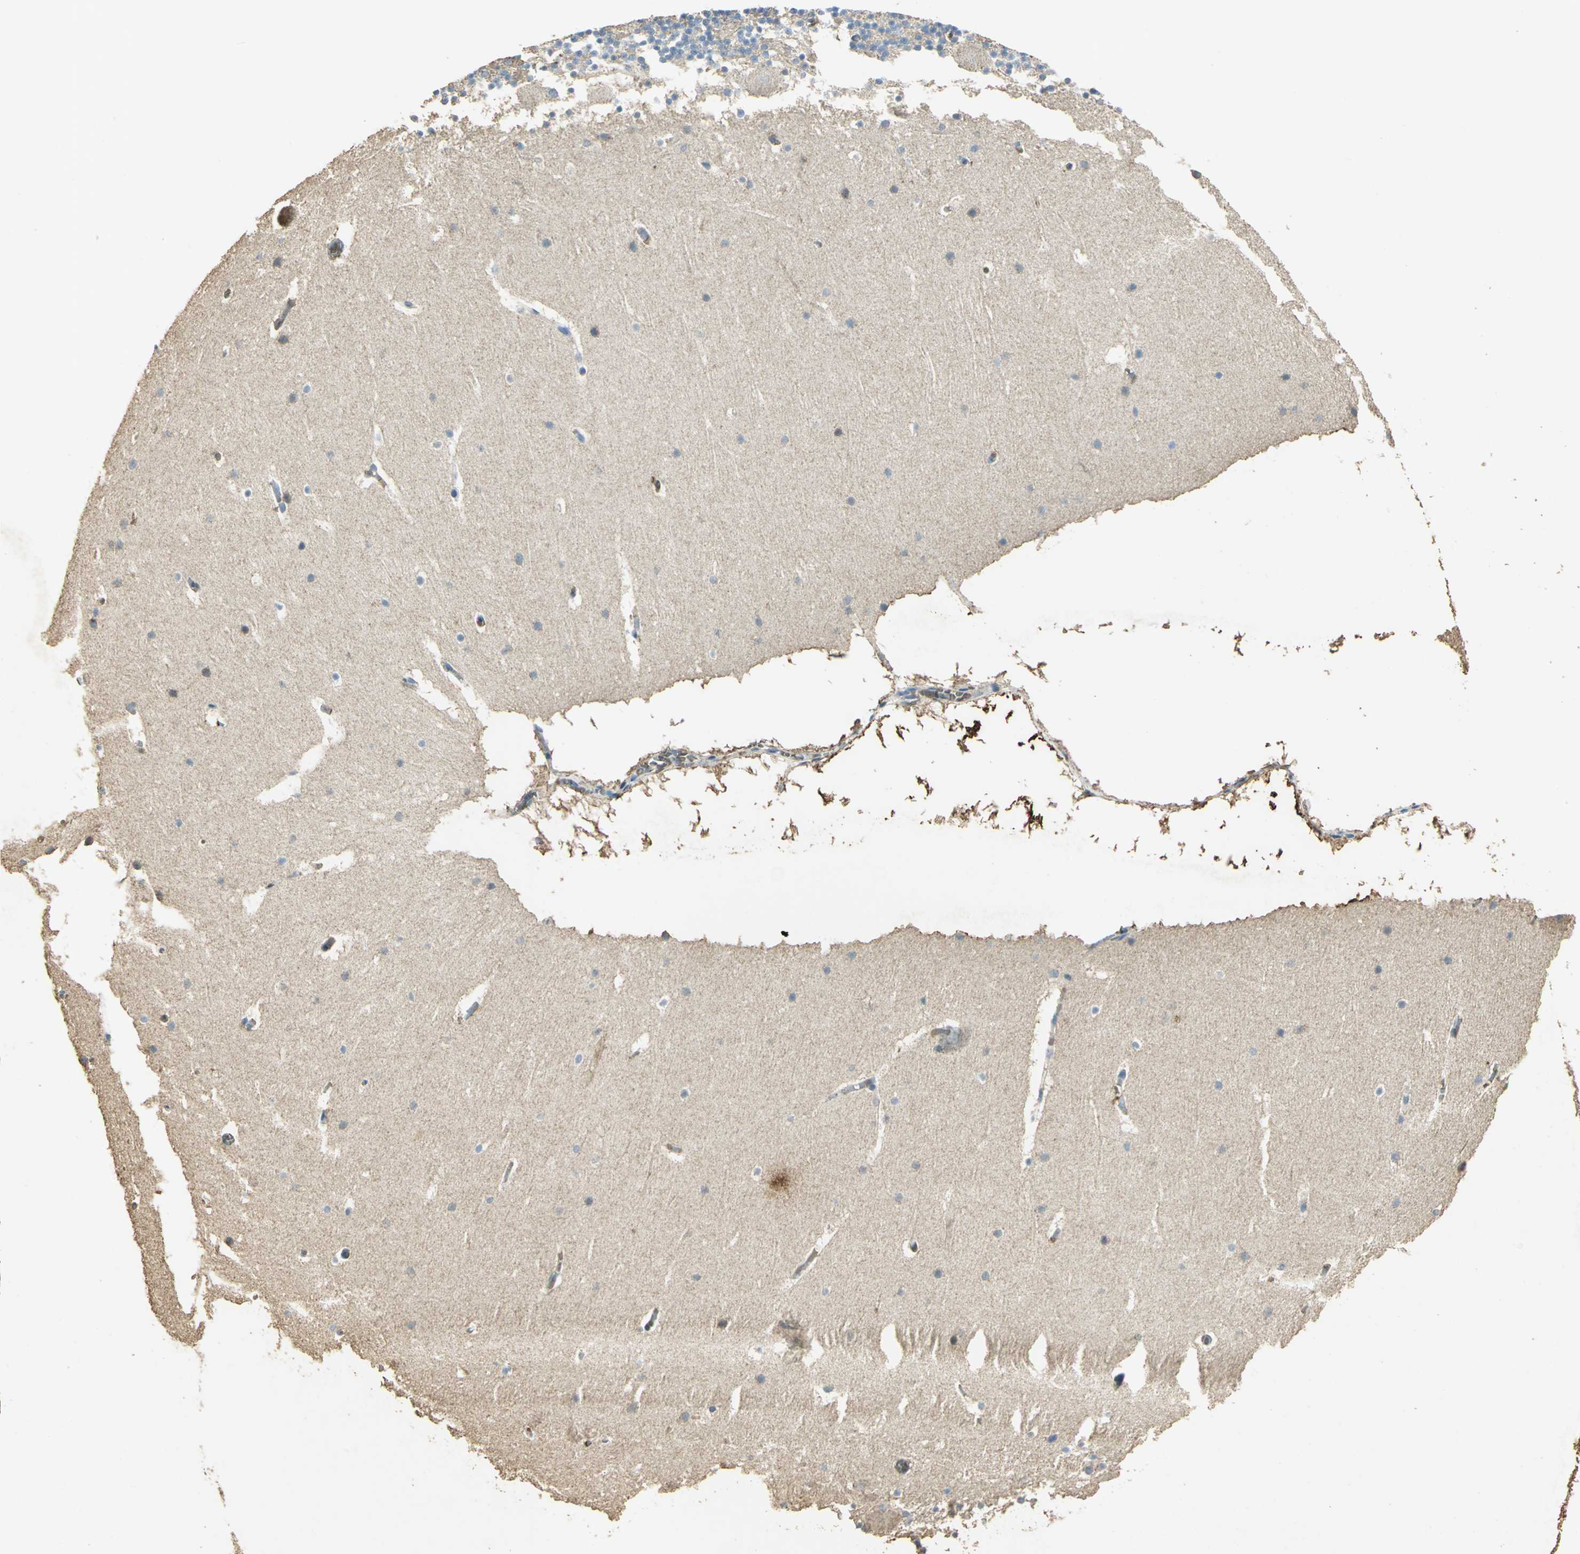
{"staining": {"intensity": "negative", "quantity": "none", "location": "none"}, "tissue": "cerebellum", "cell_type": "Cells in granular layer", "image_type": "normal", "snomed": [{"axis": "morphology", "description": "Normal tissue, NOS"}, {"axis": "topography", "description": "Cerebellum"}], "caption": "A histopathology image of human cerebellum is negative for staining in cells in granular layer. (Immunohistochemistry, brightfield microscopy, high magnification).", "gene": "TRAPPC2", "patient": {"sex": "male", "age": 45}}